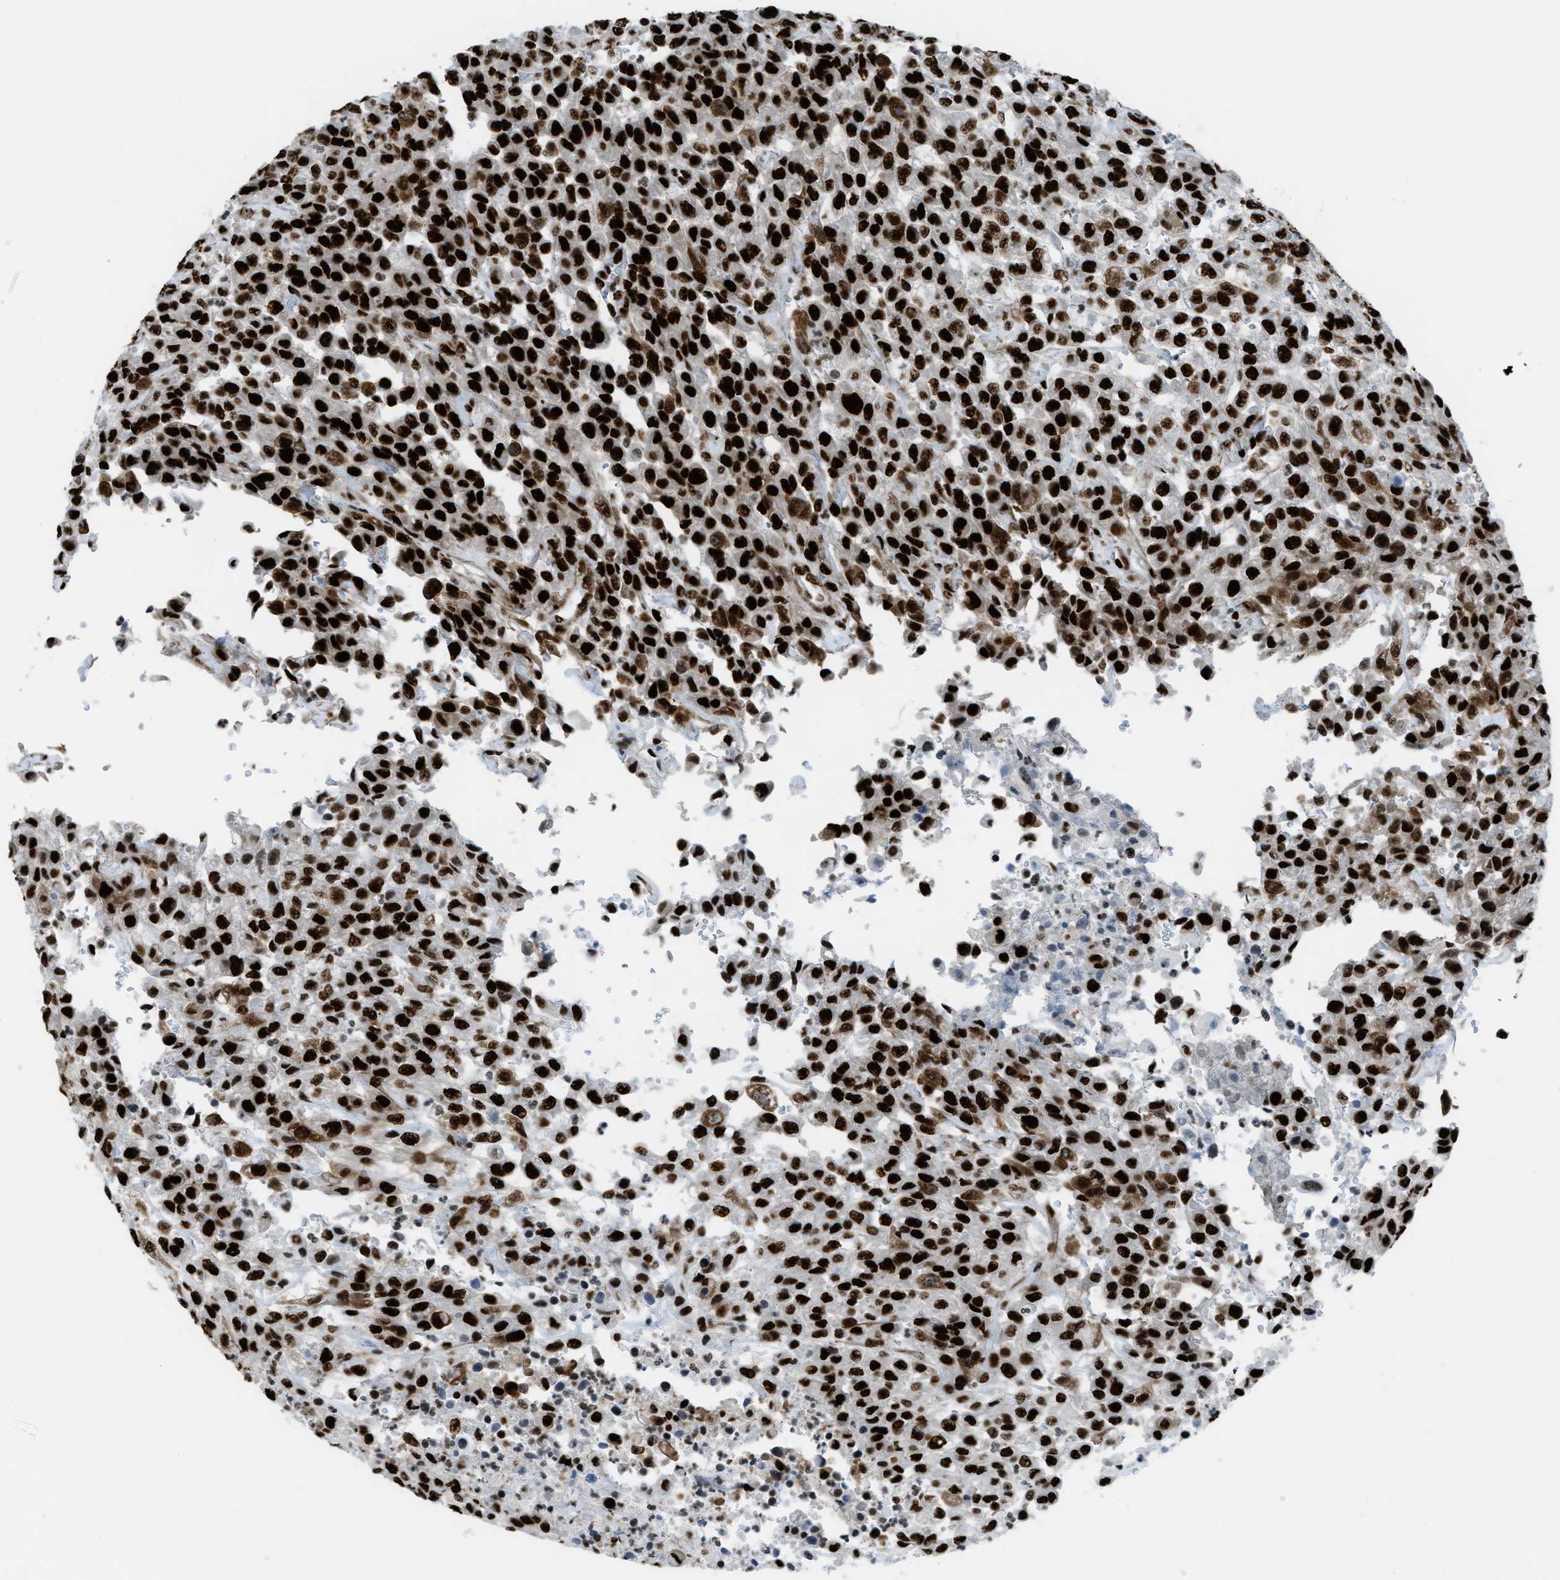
{"staining": {"intensity": "strong", "quantity": ">75%", "location": "nuclear"}, "tissue": "urothelial cancer", "cell_type": "Tumor cells", "image_type": "cancer", "snomed": [{"axis": "morphology", "description": "Urothelial carcinoma, High grade"}, {"axis": "topography", "description": "Urinary bladder"}], "caption": "Immunohistochemical staining of human urothelial carcinoma (high-grade) reveals high levels of strong nuclear protein positivity in approximately >75% of tumor cells.", "gene": "ZNF207", "patient": {"sex": "male", "age": 46}}